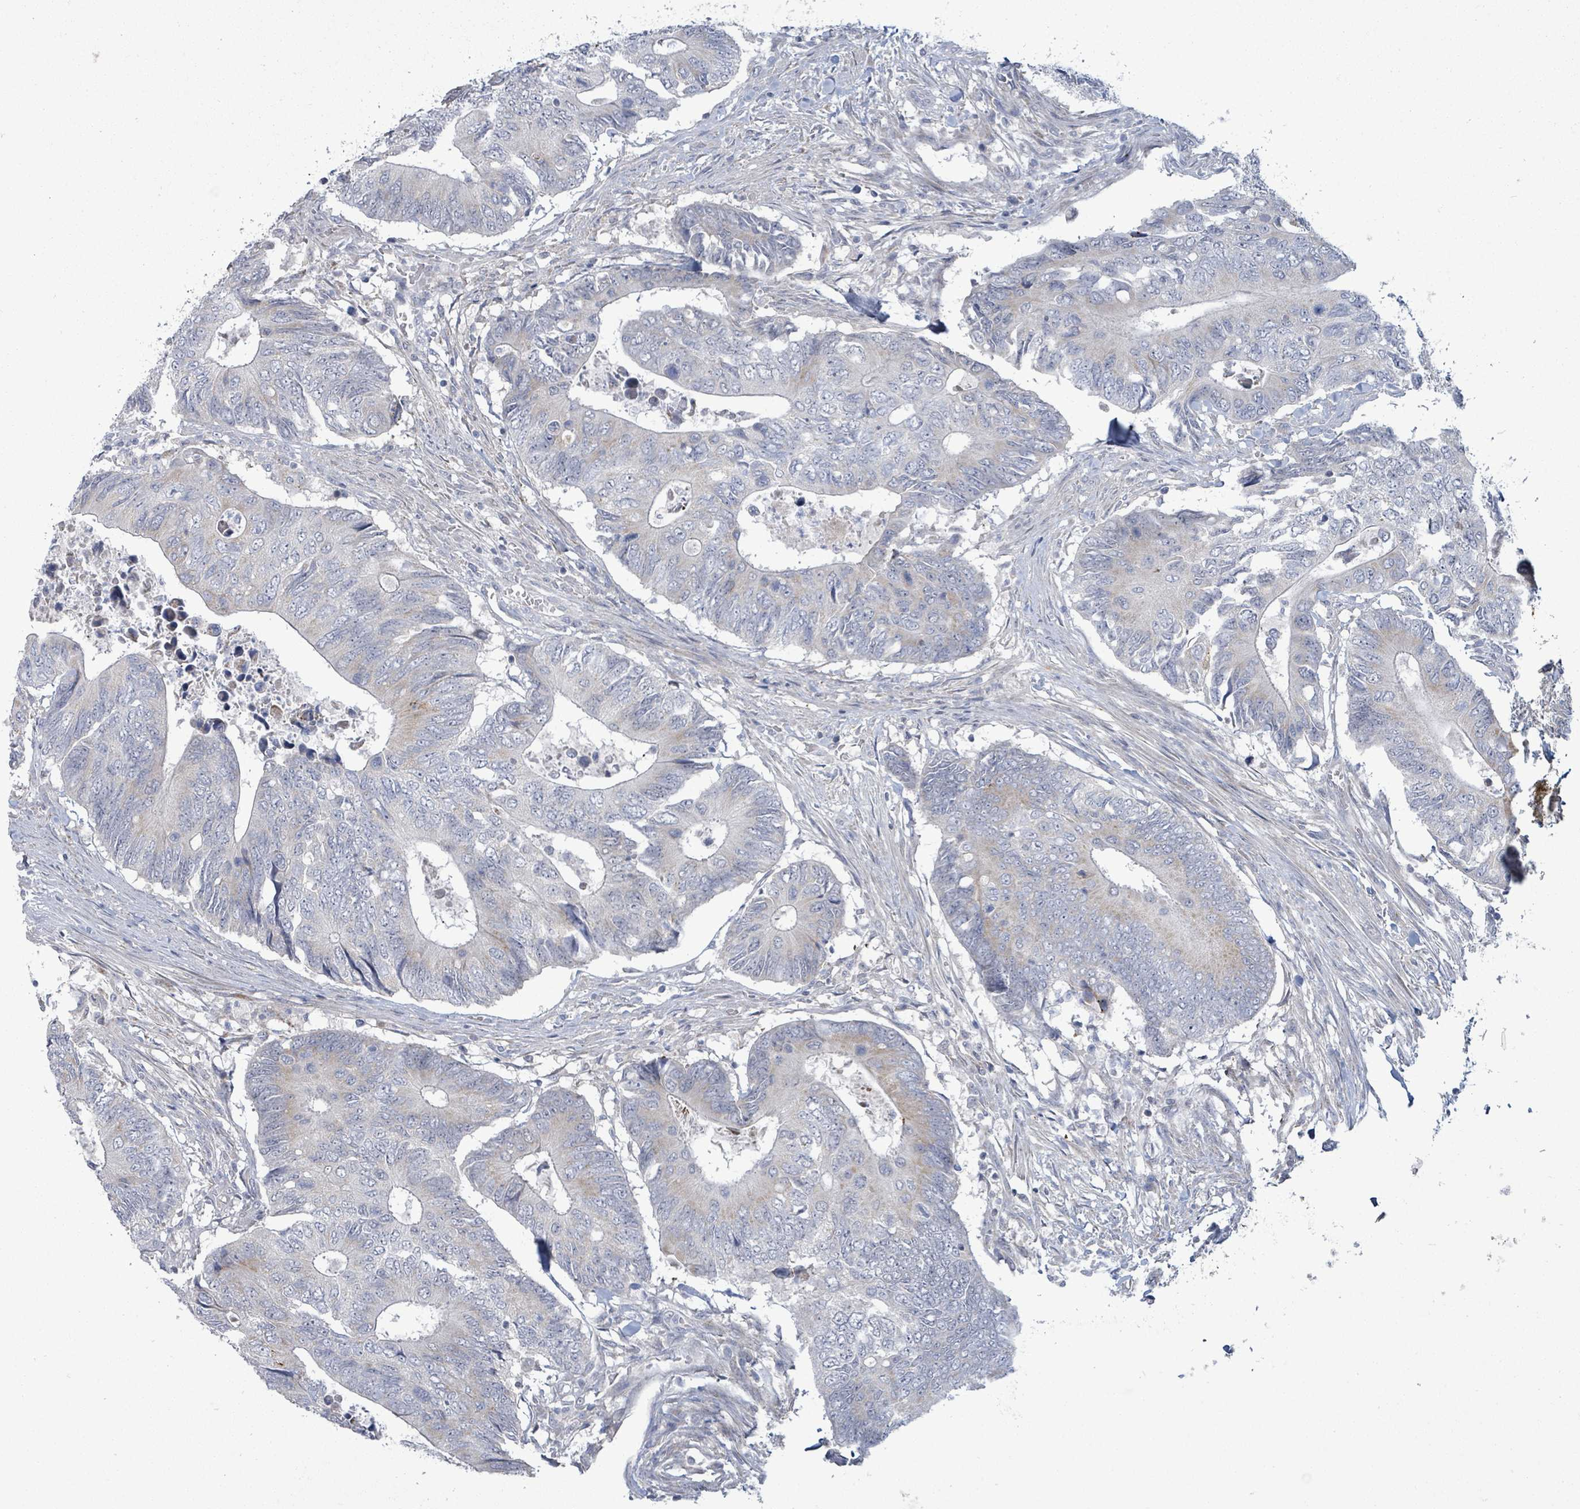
{"staining": {"intensity": "negative", "quantity": "none", "location": "none"}, "tissue": "colorectal cancer", "cell_type": "Tumor cells", "image_type": "cancer", "snomed": [{"axis": "morphology", "description": "Adenocarcinoma, NOS"}, {"axis": "topography", "description": "Colon"}], "caption": "A histopathology image of human colorectal cancer is negative for staining in tumor cells.", "gene": "ZFPM1", "patient": {"sex": "male", "age": 87}}